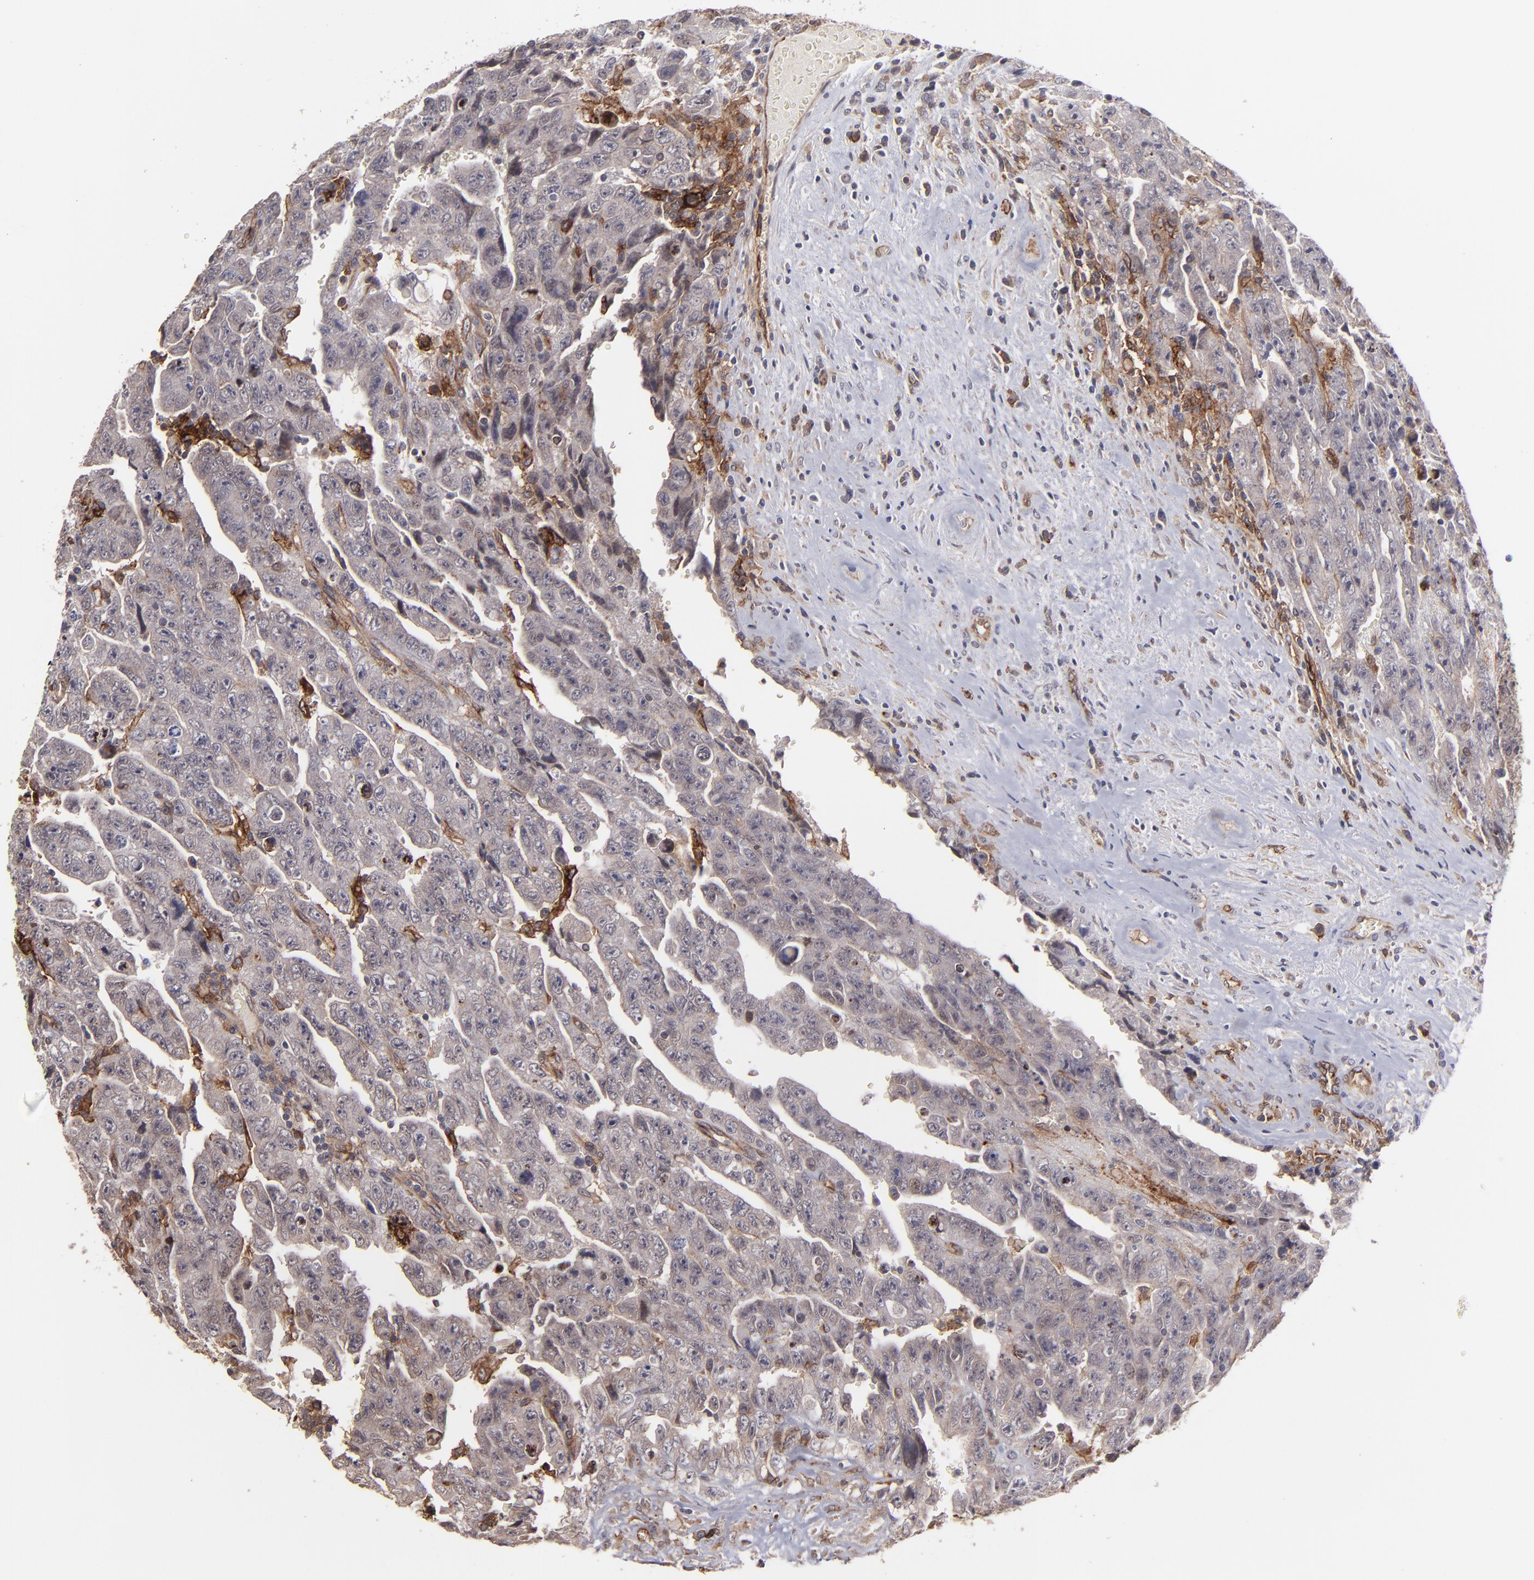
{"staining": {"intensity": "negative", "quantity": "none", "location": "none"}, "tissue": "testis cancer", "cell_type": "Tumor cells", "image_type": "cancer", "snomed": [{"axis": "morphology", "description": "Carcinoma, Embryonal, NOS"}, {"axis": "topography", "description": "Testis"}], "caption": "There is no significant positivity in tumor cells of testis cancer. (DAB immunohistochemistry (IHC), high magnification).", "gene": "ICAM1", "patient": {"sex": "male", "age": 28}}